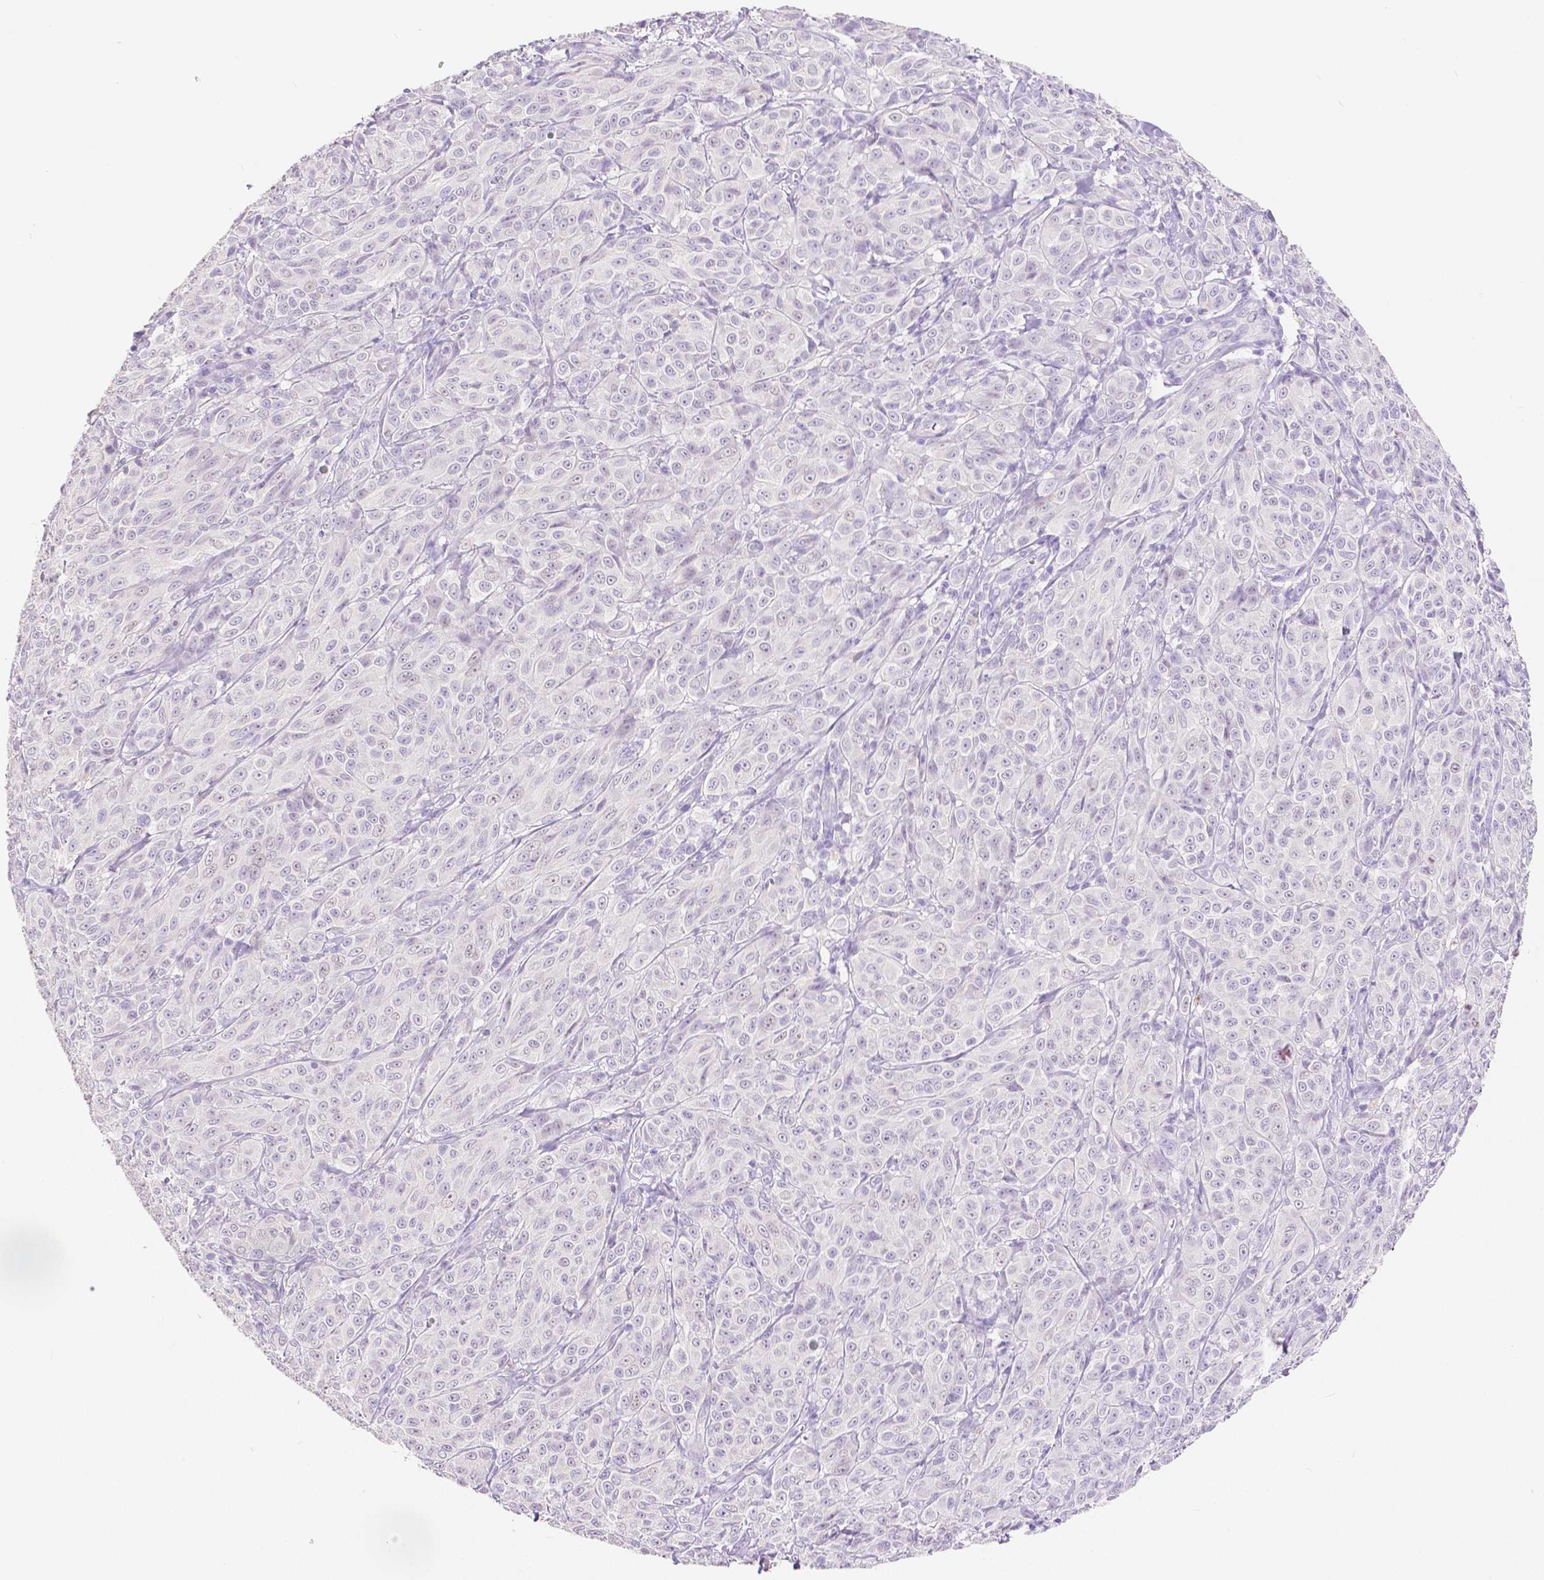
{"staining": {"intensity": "negative", "quantity": "none", "location": "none"}, "tissue": "melanoma", "cell_type": "Tumor cells", "image_type": "cancer", "snomed": [{"axis": "morphology", "description": "Malignant melanoma, NOS"}, {"axis": "topography", "description": "Skin"}], "caption": "Tumor cells show no significant positivity in melanoma. (Immunohistochemistry, brightfield microscopy, high magnification).", "gene": "HNF1B", "patient": {"sex": "male", "age": 89}}